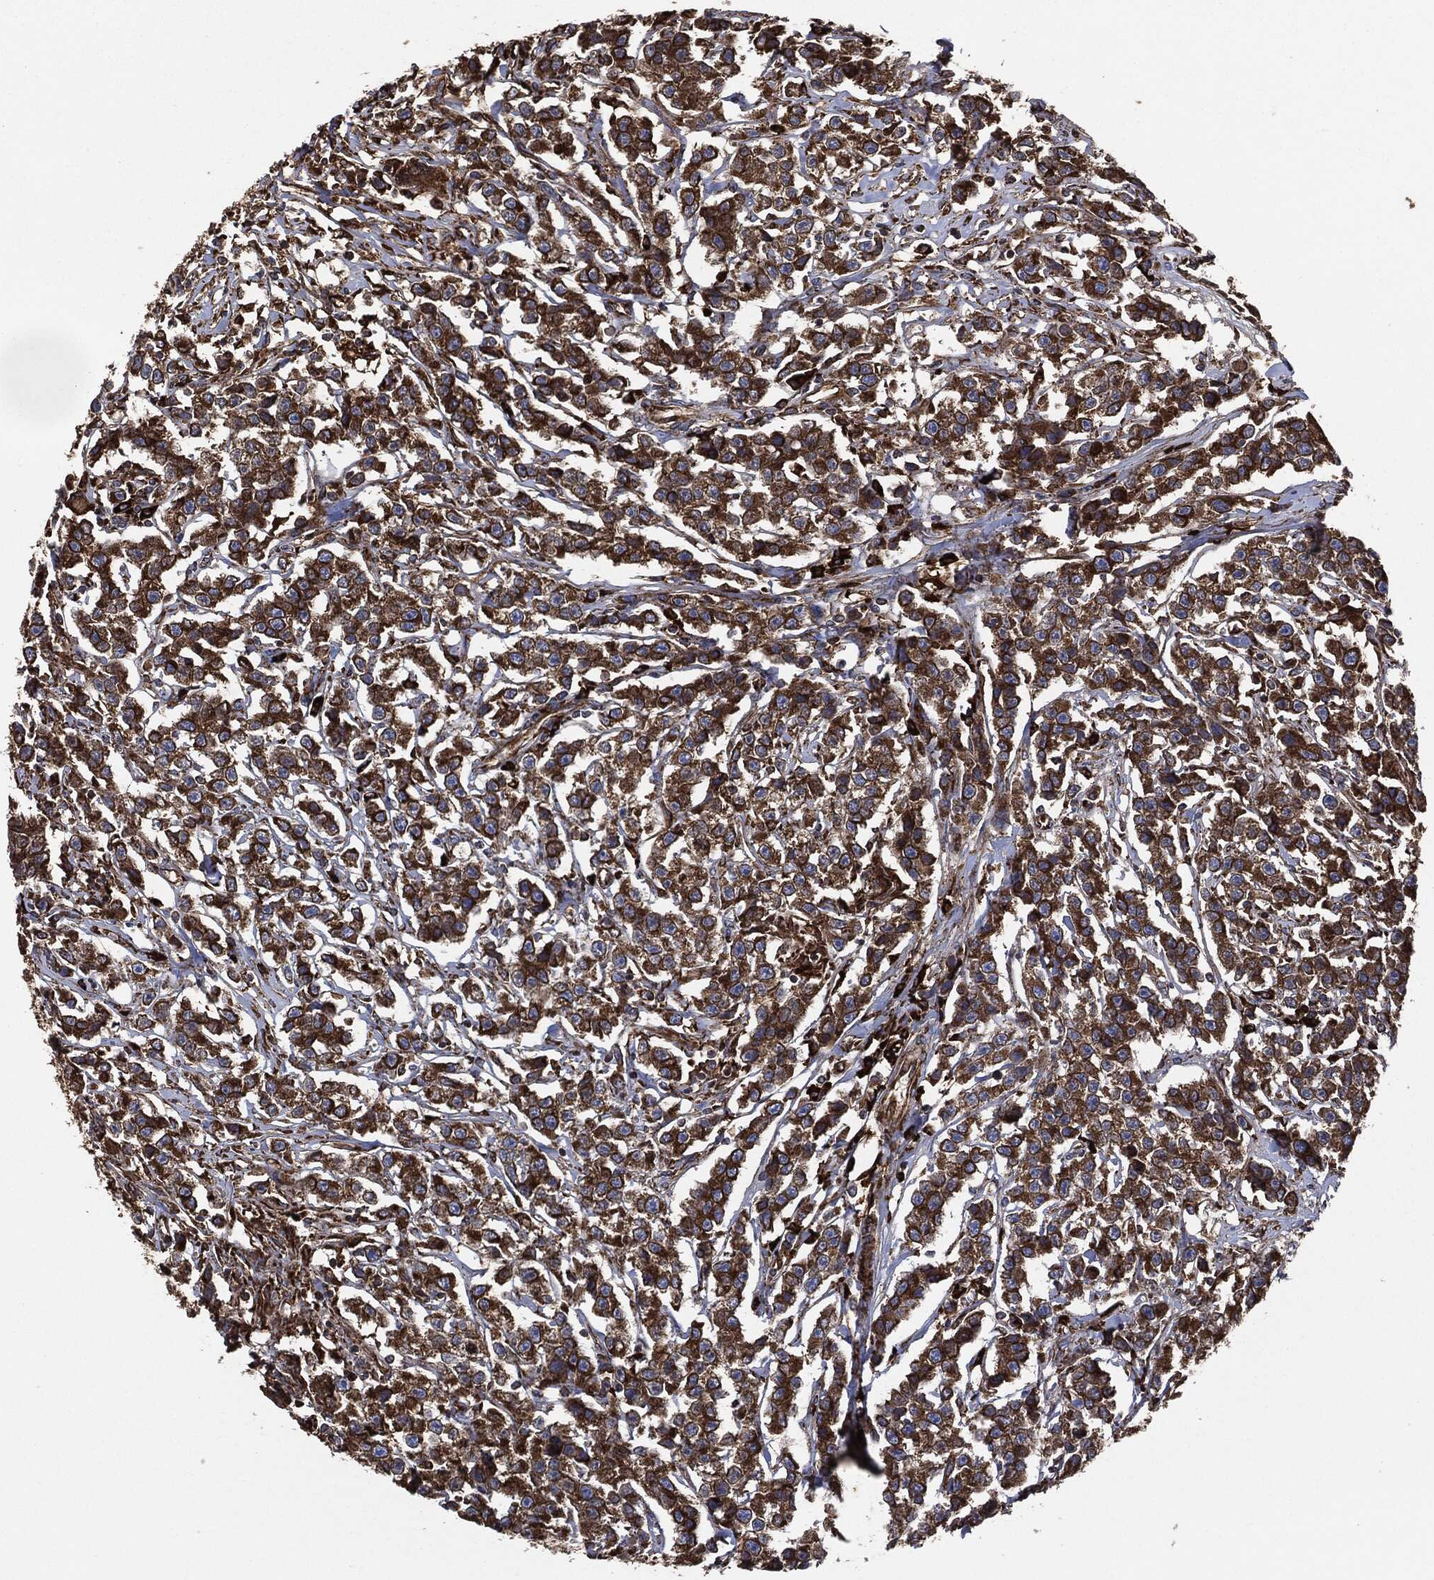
{"staining": {"intensity": "strong", "quantity": ">75%", "location": "cytoplasmic/membranous"}, "tissue": "testis cancer", "cell_type": "Tumor cells", "image_type": "cancer", "snomed": [{"axis": "morphology", "description": "Seminoma, NOS"}, {"axis": "topography", "description": "Testis"}], "caption": "Protein analysis of seminoma (testis) tissue reveals strong cytoplasmic/membranous expression in about >75% of tumor cells. (IHC, brightfield microscopy, high magnification).", "gene": "AMFR", "patient": {"sex": "male", "age": 59}}